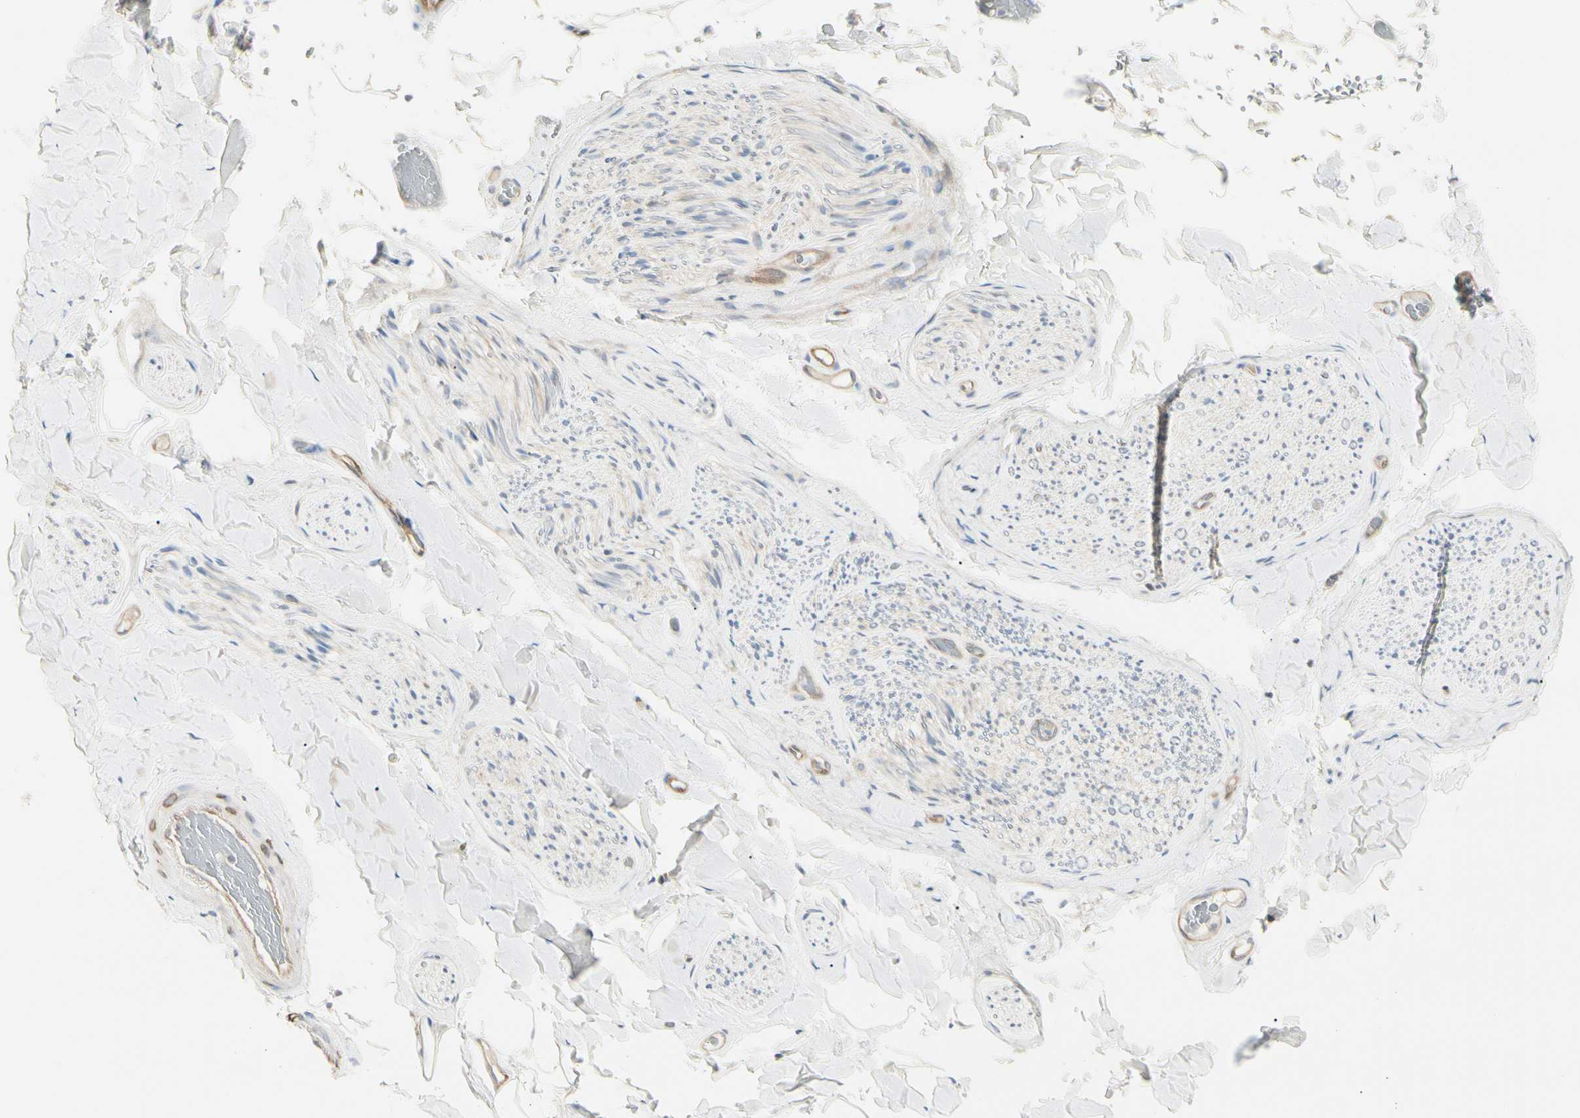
{"staining": {"intensity": "weak", "quantity": "25%-75%", "location": "cytoplasmic/membranous"}, "tissue": "adipose tissue", "cell_type": "Adipocytes", "image_type": "normal", "snomed": [{"axis": "morphology", "description": "Normal tissue, NOS"}, {"axis": "topography", "description": "Peripheral nerve tissue"}], "caption": "This is a micrograph of IHC staining of normal adipose tissue, which shows weak positivity in the cytoplasmic/membranous of adipocytes.", "gene": "NFKB2", "patient": {"sex": "male", "age": 70}}